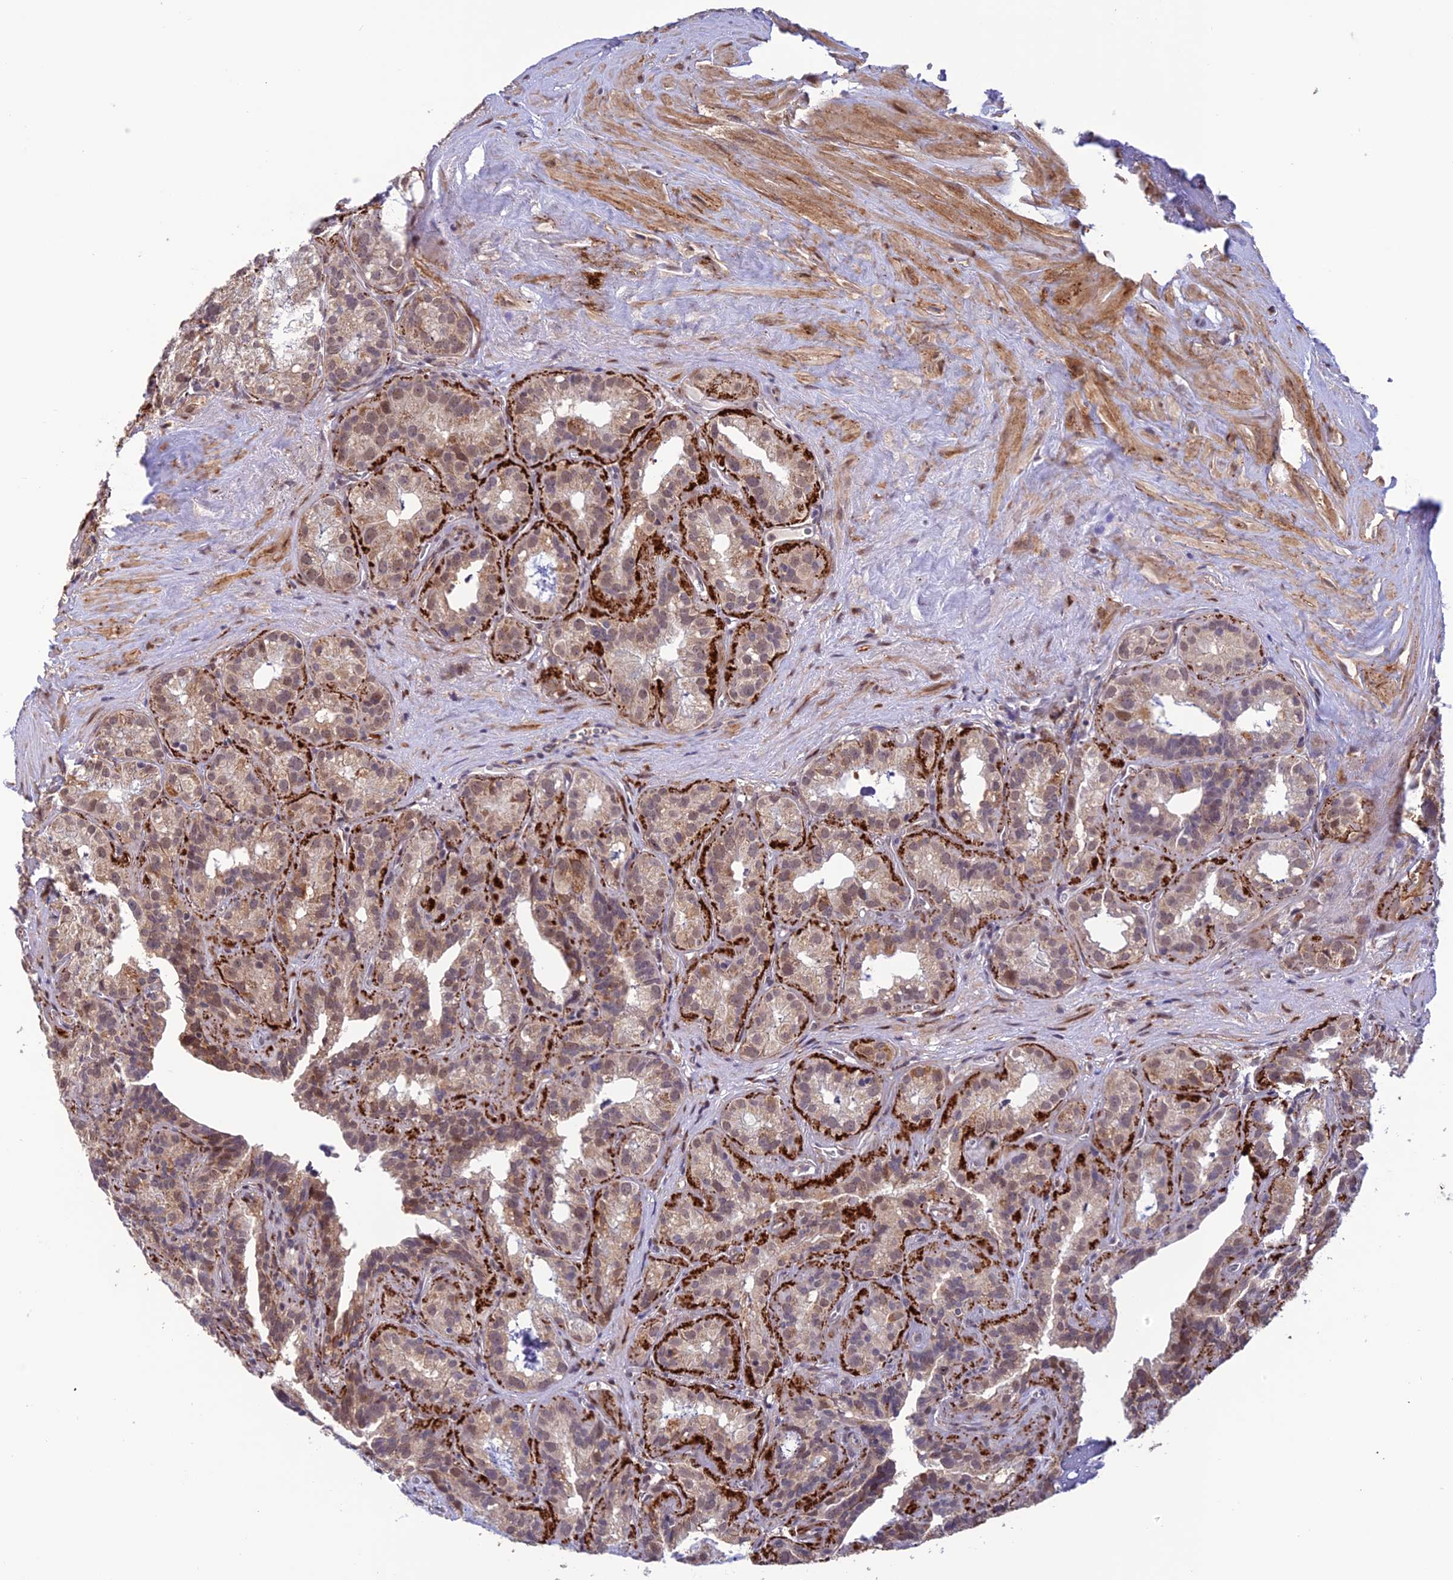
{"staining": {"intensity": "moderate", "quantity": ">75%", "location": "cytoplasmic/membranous"}, "tissue": "seminal vesicle", "cell_type": "Glandular cells", "image_type": "normal", "snomed": [{"axis": "morphology", "description": "Normal tissue, NOS"}, {"axis": "topography", "description": "Prostate"}, {"axis": "topography", "description": "Seminal veicle"}], "caption": "Benign seminal vesicle was stained to show a protein in brown. There is medium levels of moderate cytoplasmic/membranous positivity in about >75% of glandular cells.", "gene": "WDR55", "patient": {"sex": "male", "age": 59}}